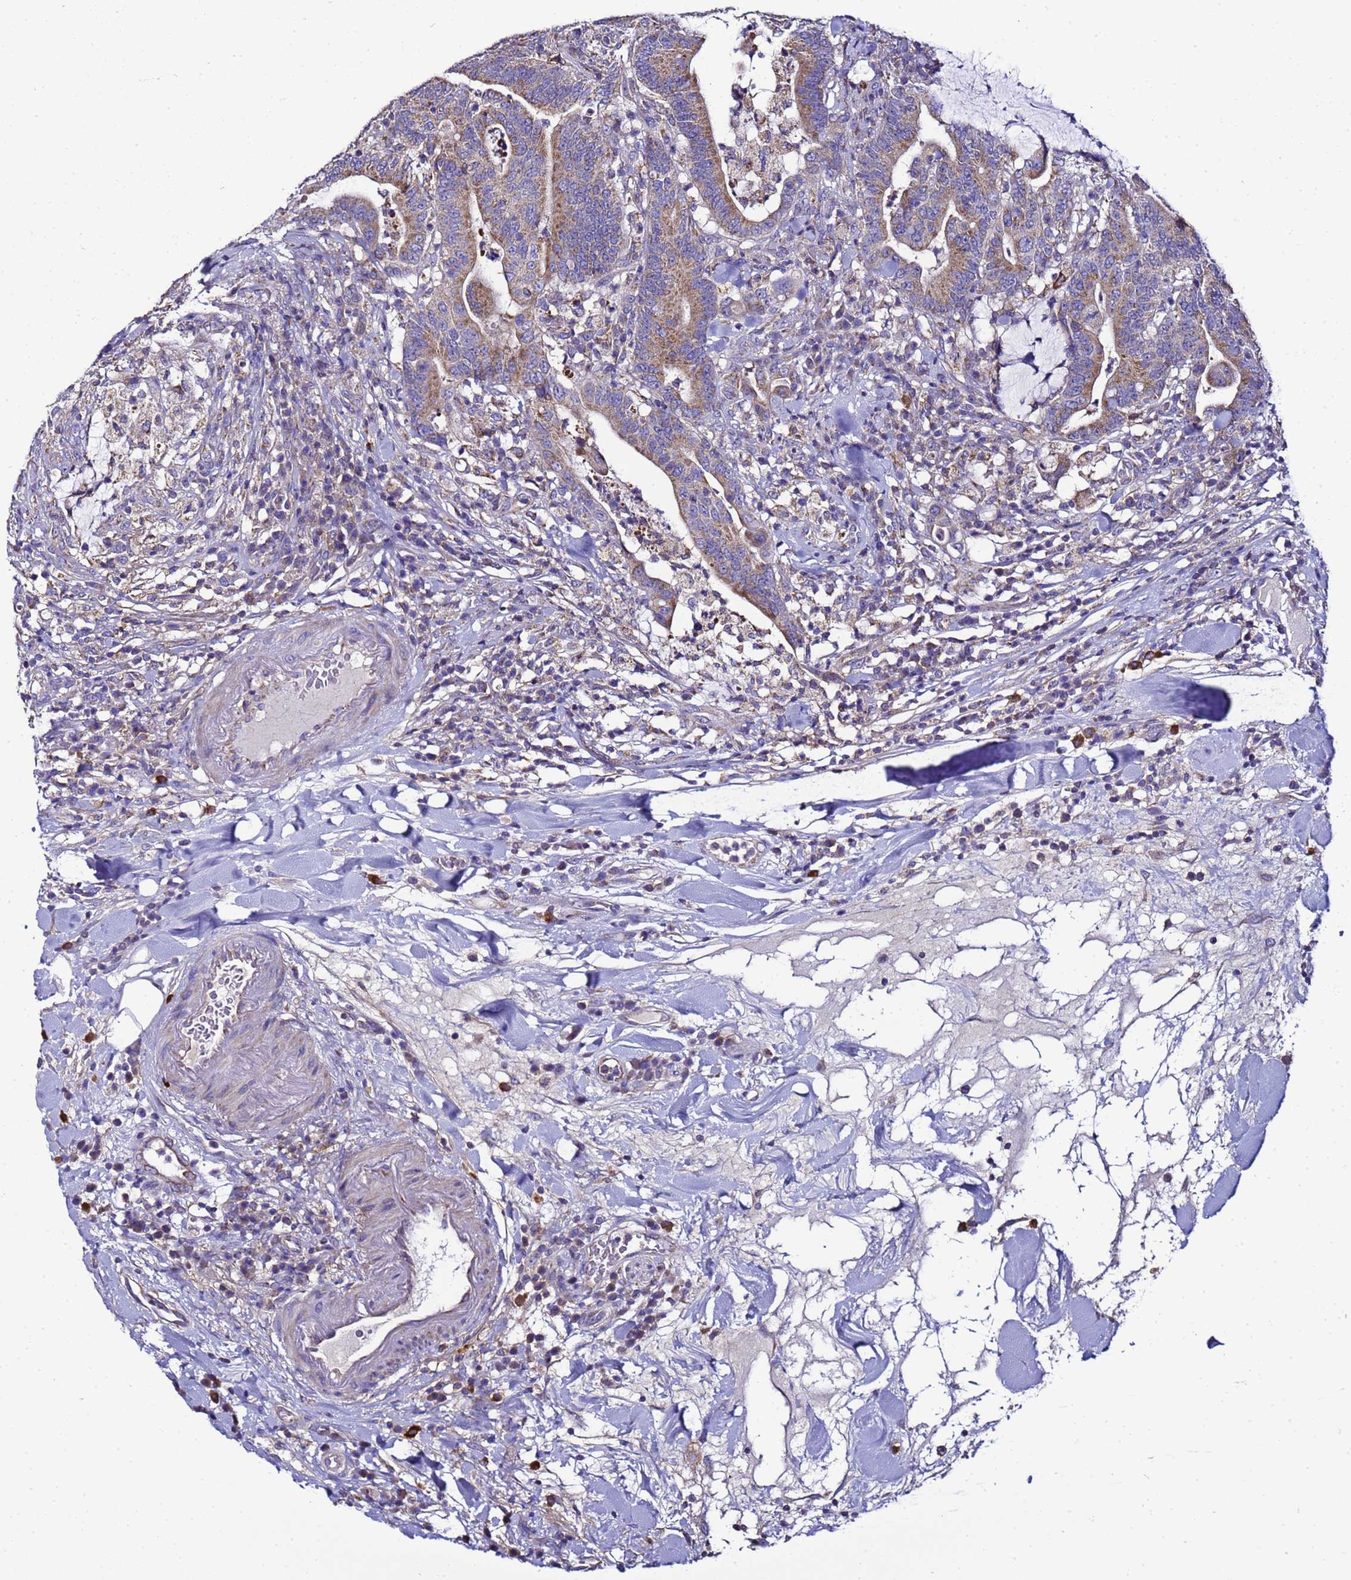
{"staining": {"intensity": "moderate", "quantity": ">75%", "location": "cytoplasmic/membranous"}, "tissue": "colorectal cancer", "cell_type": "Tumor cells", "image_type": "cancer", "snomed": [{"axis": "morphology", "description": "Adenocarcinoma, NOS"}, {"axis": "topography", "description": "Colon"}], "caption": "A histopathology image of colorectal cancer (adenocarcinoma) stained for a protein shows moderate cytoplasmic/membranous brown staining in tumor cells.", "gene": "HIGD2A", "patient": {"sex": "female", "age": 66}}